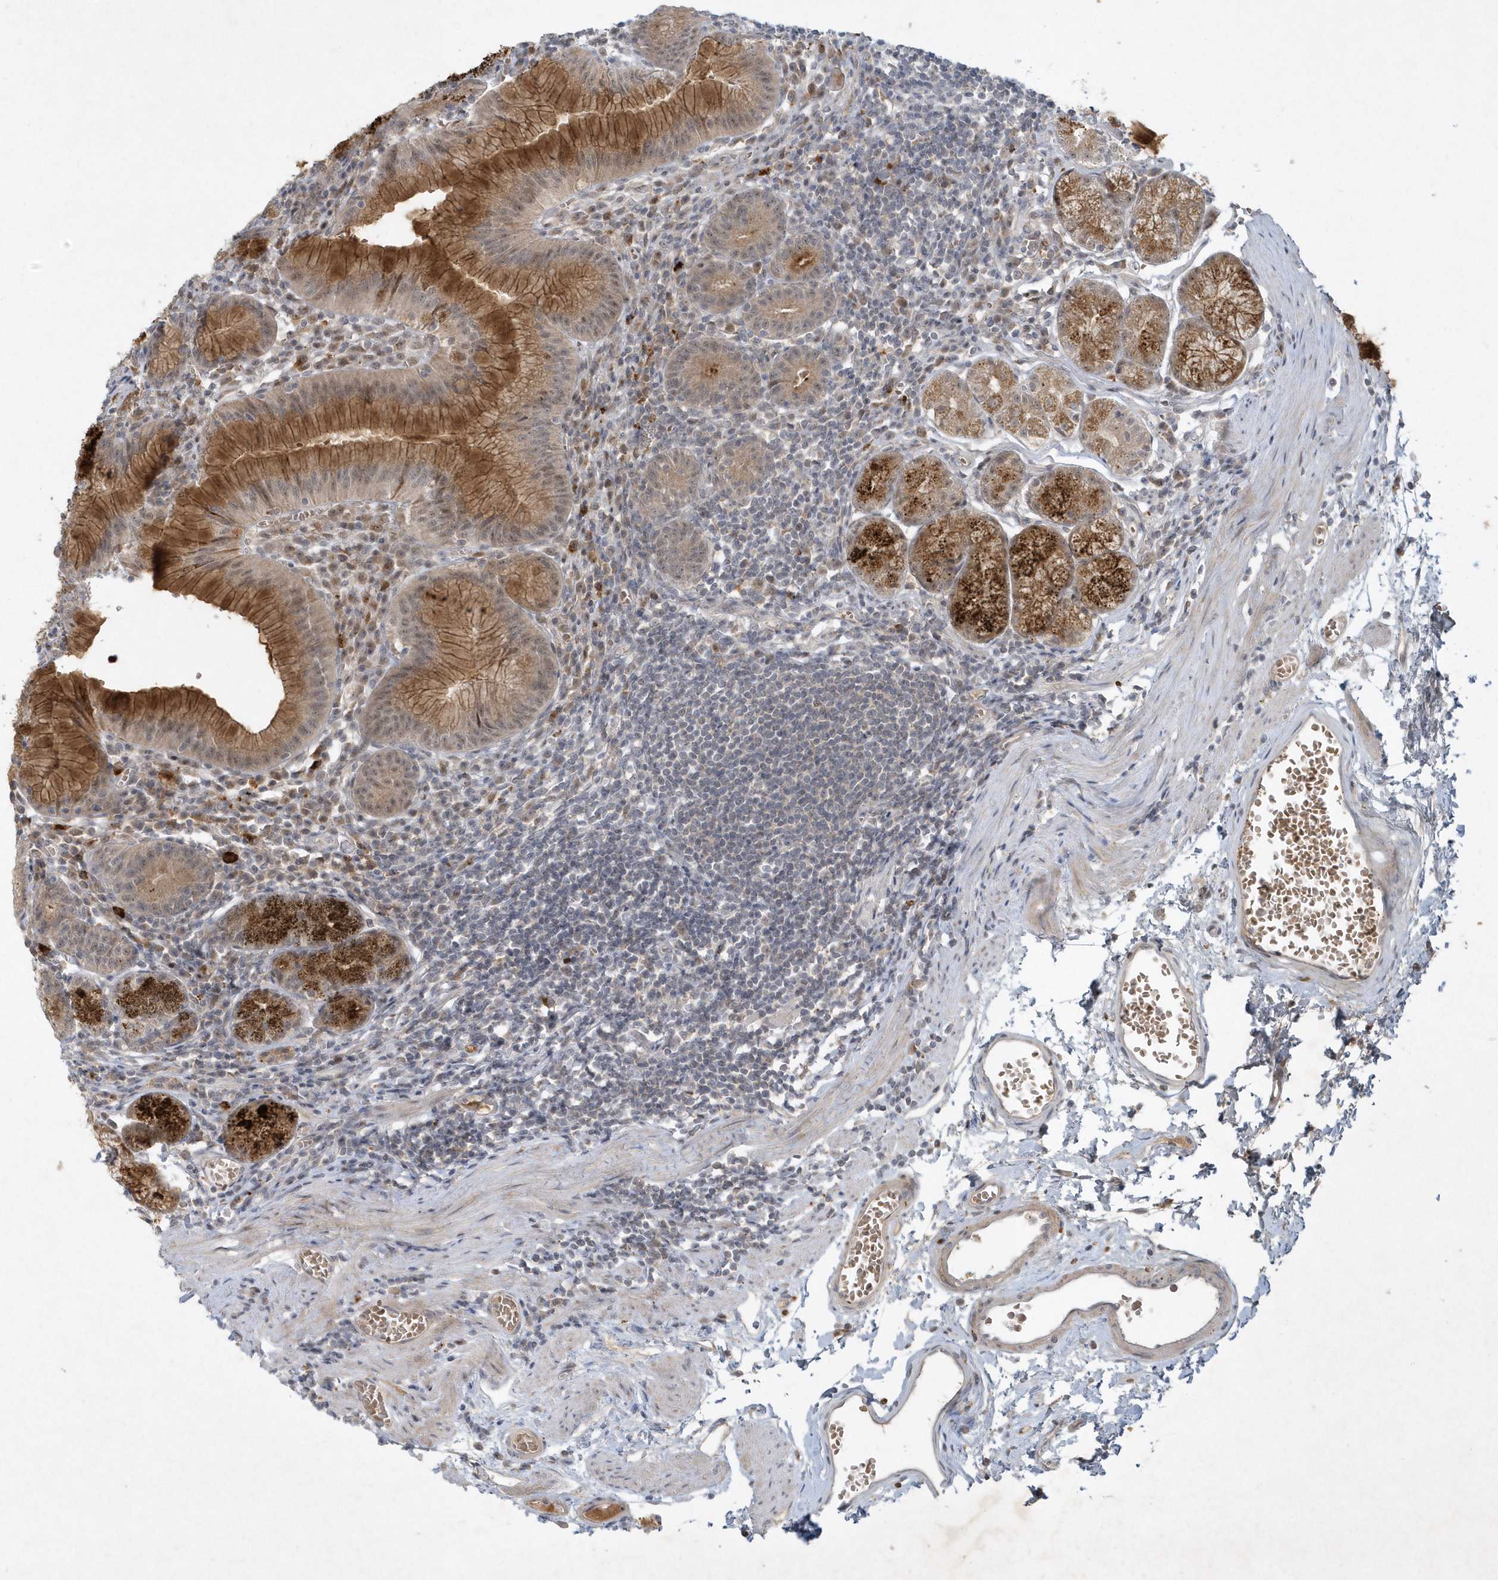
{"staining": {"intensity": "strong", "quantity": "25%-75%", "location": "cytoplasmic/membranous"}, "tissue": "stomach", "cell_type": "Glandular cells", "image_type": "normal", "snomed": [{"axis": "morphology", "description": "Normal tissue, NOS"}, {"axis": "topography", "description": "Stomach"}], "caption": "A high amount of strong cytoplasmic/membranous positivity is identified in about 25%-75% of glandular cells in unremarkable stomach.", "gene": "THG1L", "patient": {"sex": "male", "age": 55}}